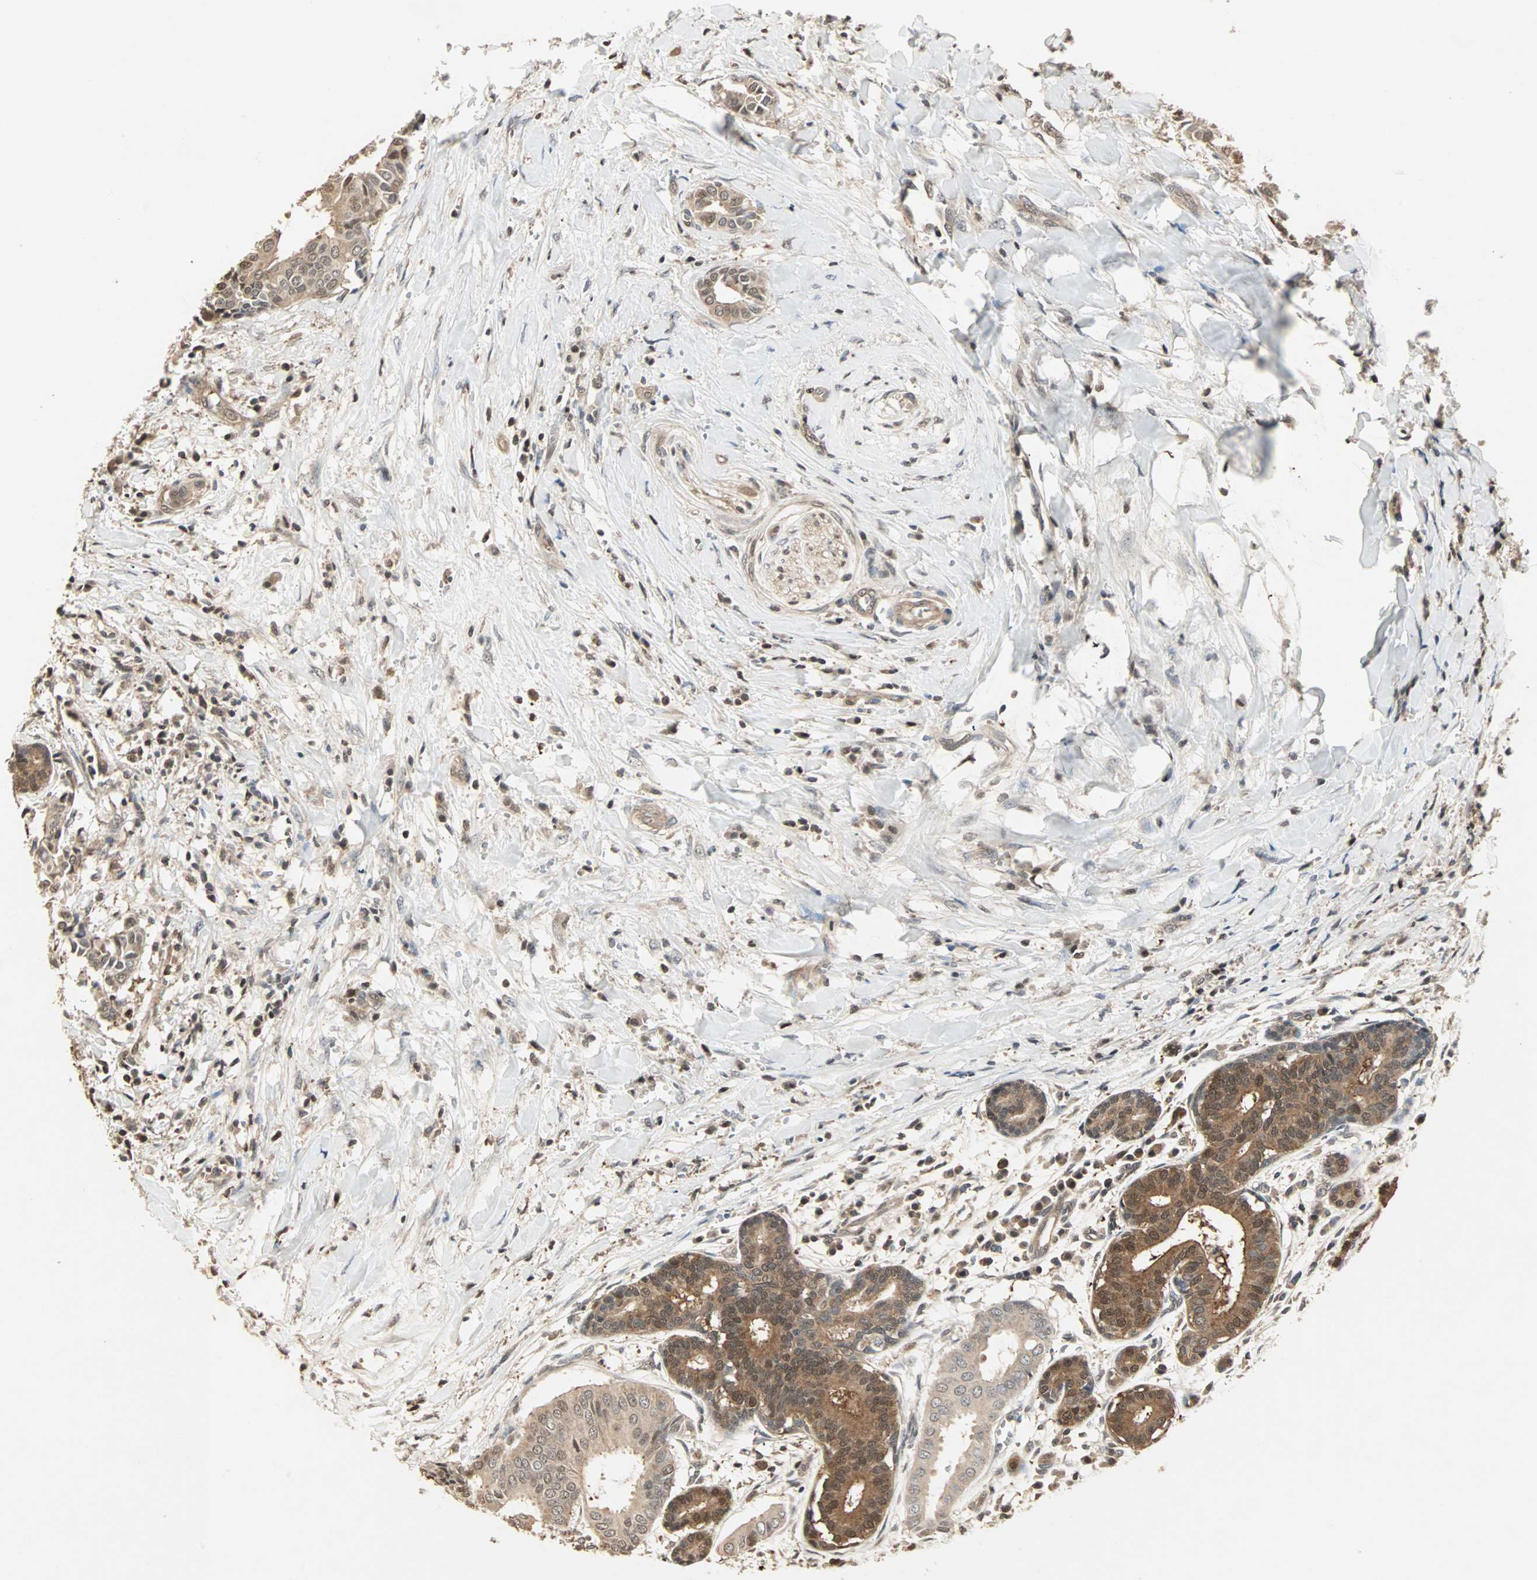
{"staining": {"intensity": "moderate", "quantity": ">75%", "location": "cytoplasmic/membranous,nuclear"}, "tissue": "head and neck cancer", "cell_type": "Tumor cells", "image_type": "cancer", "snomed": [{"axis": "morphology", "description": "Adenocarcinoma, NOS"}, {"axis": "topography", "description": "Salivary gland"}, {"axis": "topography", "description": "Head-Neck"}], "caption": "Head and neck adenocarcinoma tissue reveals moderate cytoplasmic/membranous and nuclear expression in approximately >75% of tumor cells", "gene": "DRG2", "patient": {"sex": "female", "age": 59}}